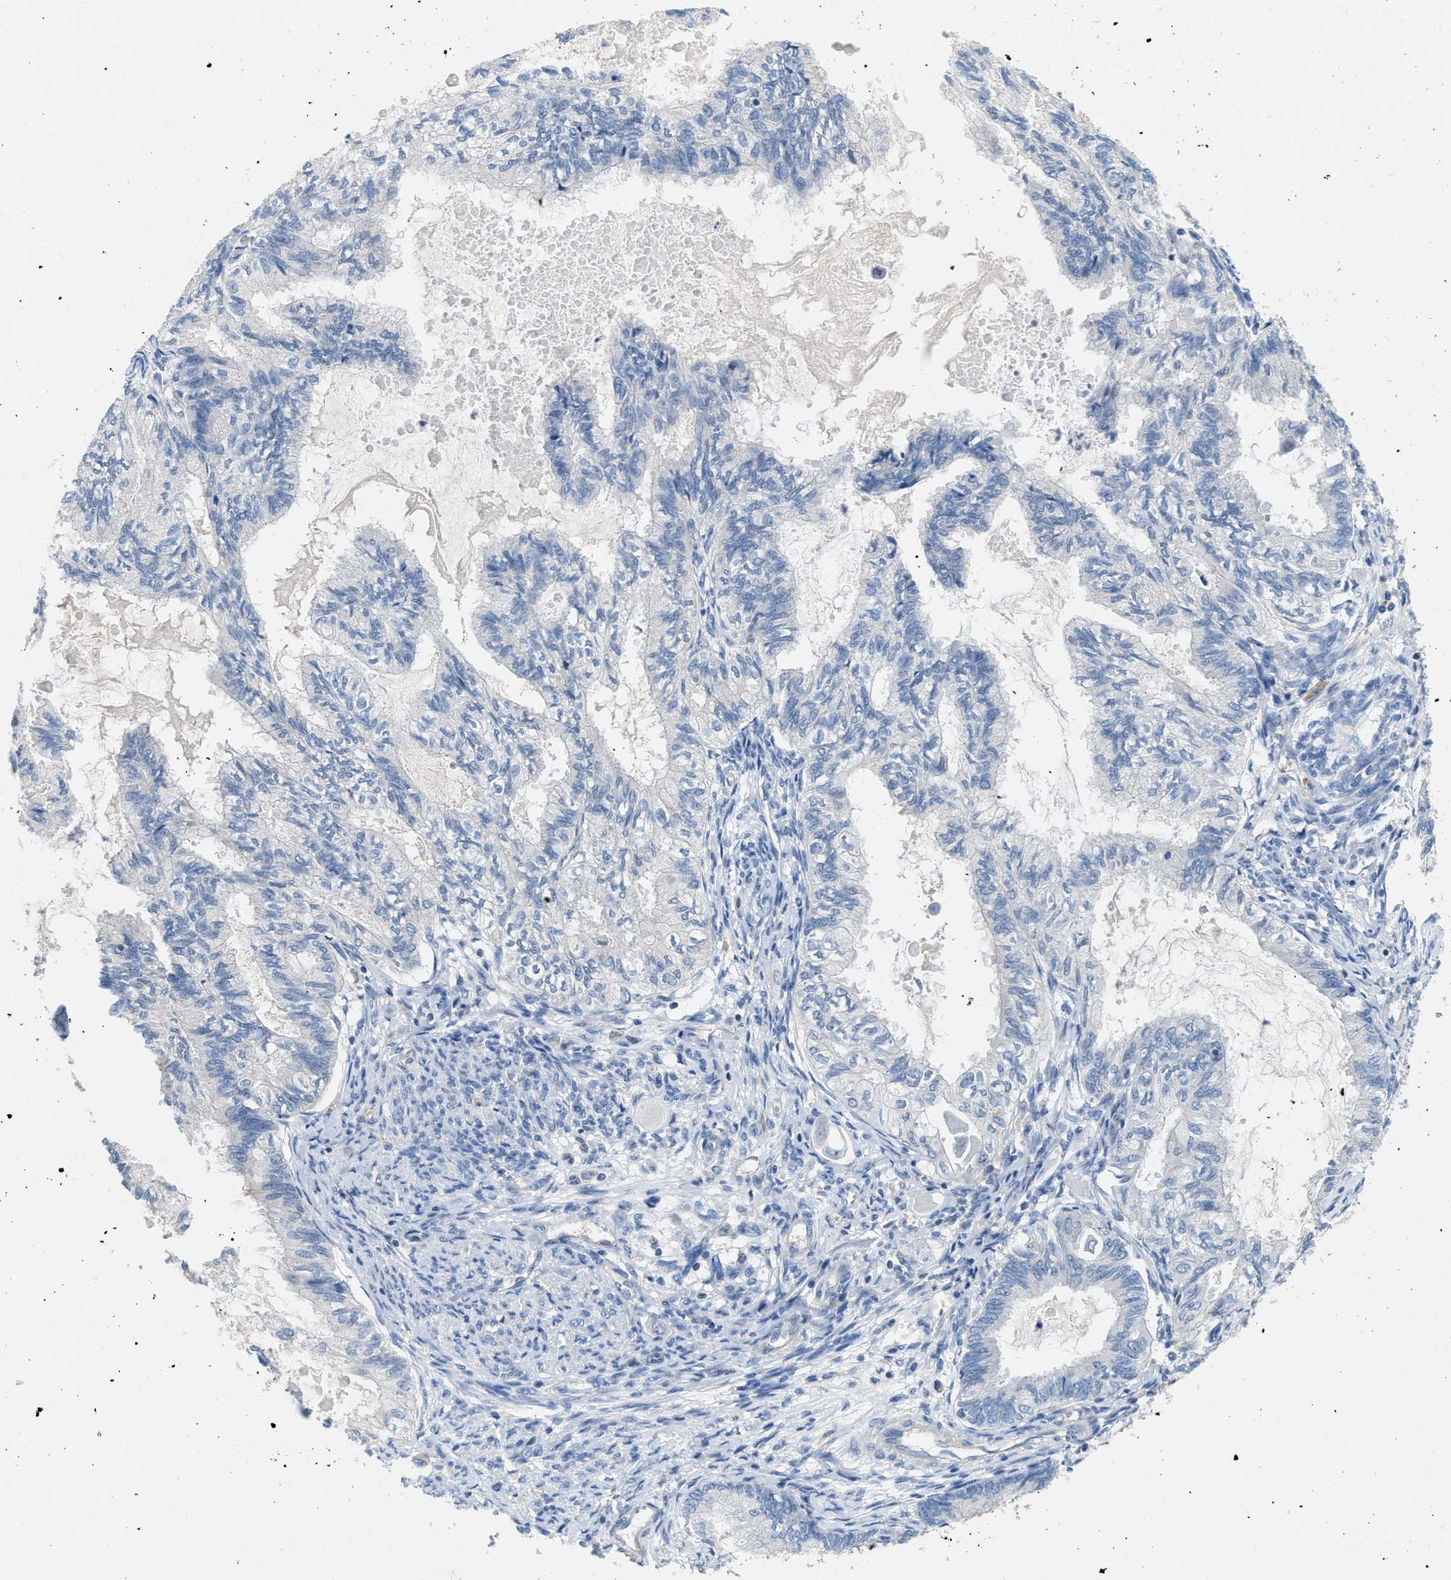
{"staining": {"intensity": "negative", "quantity": "none", "location": "none"}, "tissue": "cervical cancer", "cell_type": "Tumor cells", "image_type": "cancer", "snomed": [{"axis": "morphology", "description": "Normal tissue, NOS"}, {"axis": "morphology", "description": "Adenocarcinoma, NOS"}, {"axis": "topography", "description": "Cervix"}, {"axis": "topography", "description": "Endometrium"}], "caption": "Immunohistochemistry image of human adenocarcinoma (cervical) stained for a protein (brown), which displays no positivity in tumor cells. The staining was performed using DAB (3,3'-diaminobenzidine) to visualize the protein expression in brown, while the nuclei were stained in blue with hematoxylin (Magnification: 20x).", "gene": "DGKE", "patient": {"sex": "female", "age": 86}}